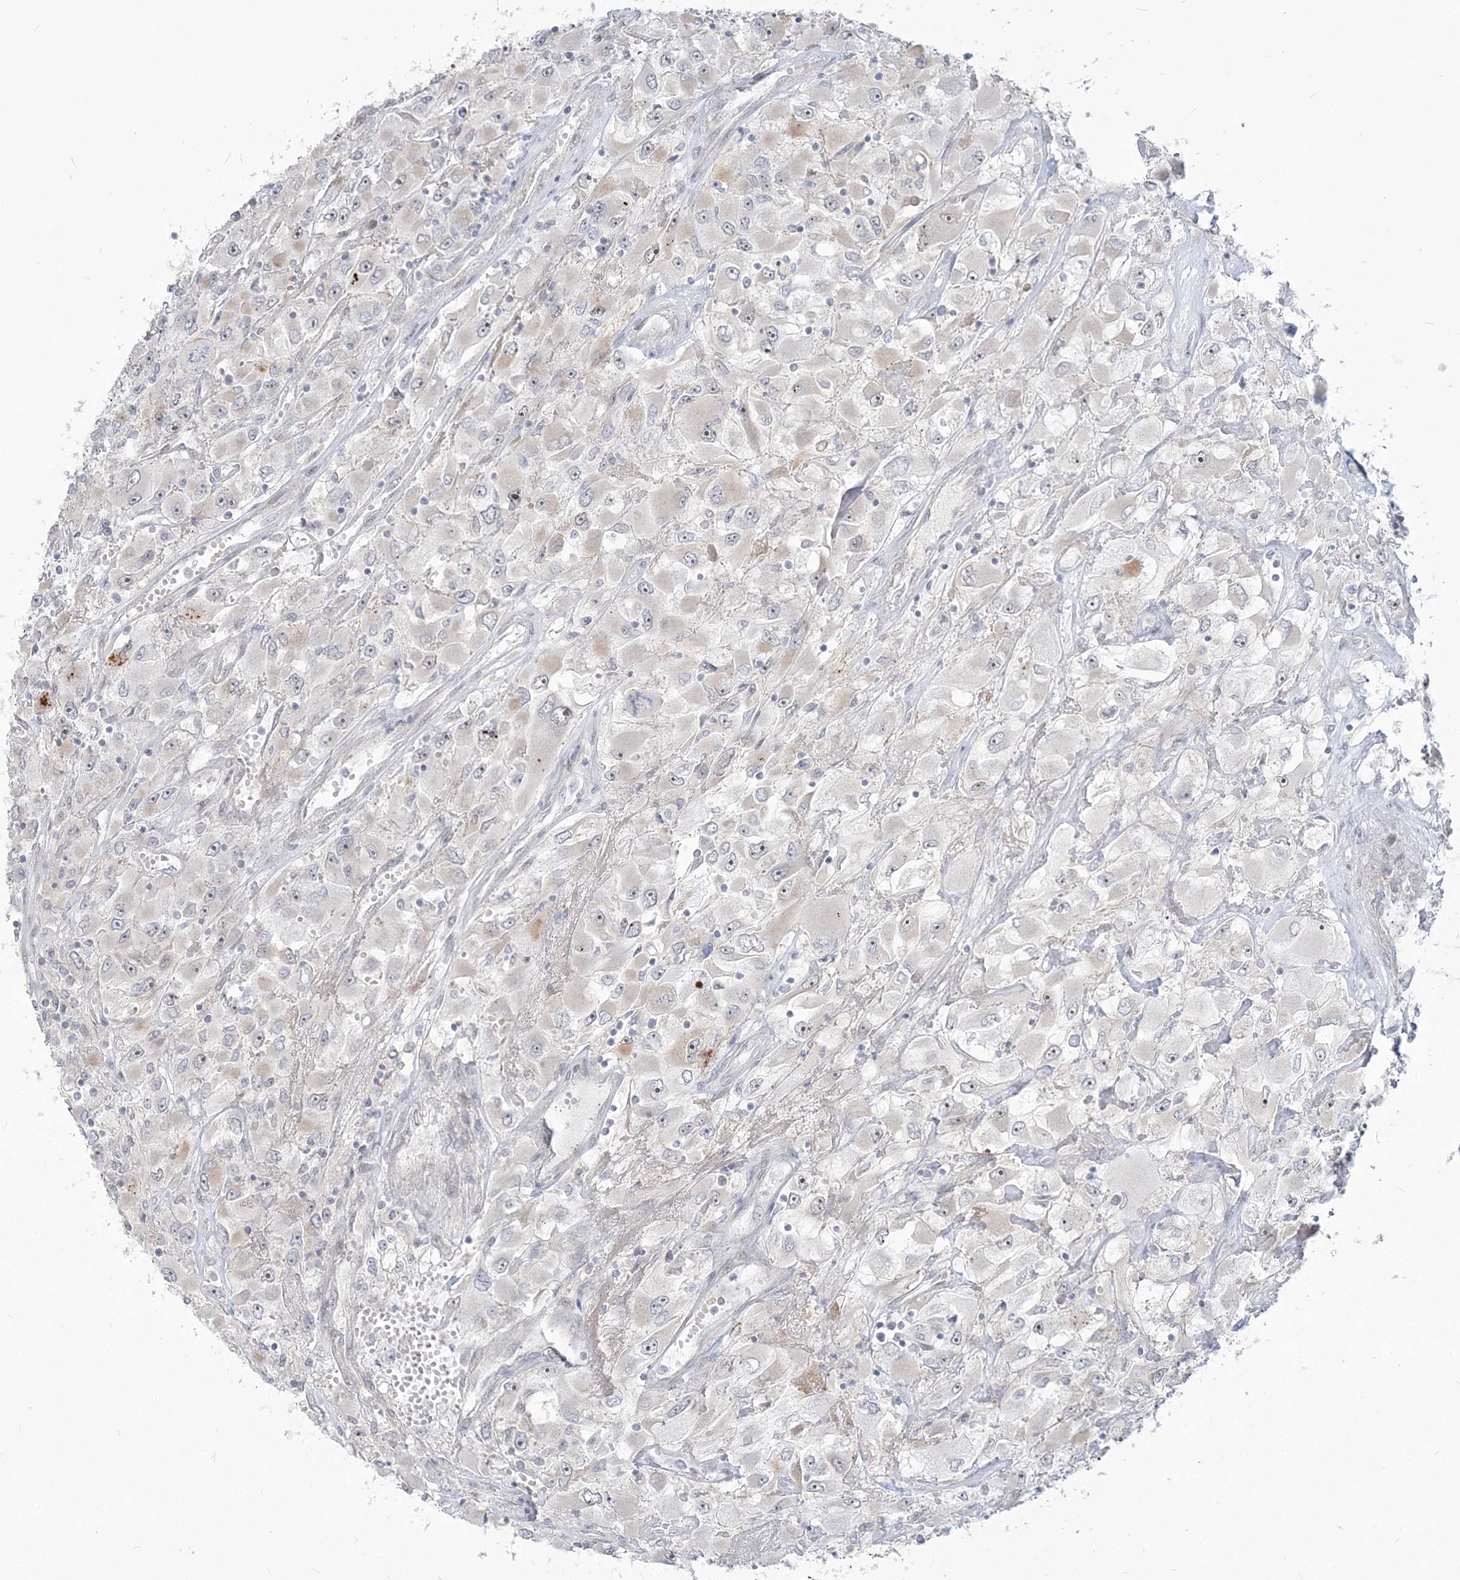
{"staining": {"intensity": "negative", "quantity": "none", "location": "none"}, "tissue": "renal cancer", "cell_type": "Tumor cells", "image_type": "cancer", "snomed": [{"axis": "morphology", "description": "Adenocarcinoma, NOS"}, {"axis": "topography", "description": "Kidney"}], "caption": "Adenocarcinoma (renal) was stained to show a protein in brown. There is no significant expression in tumor cells.", "gene": "SDAD1", "patient": {"sex": "female", "age": 52}}